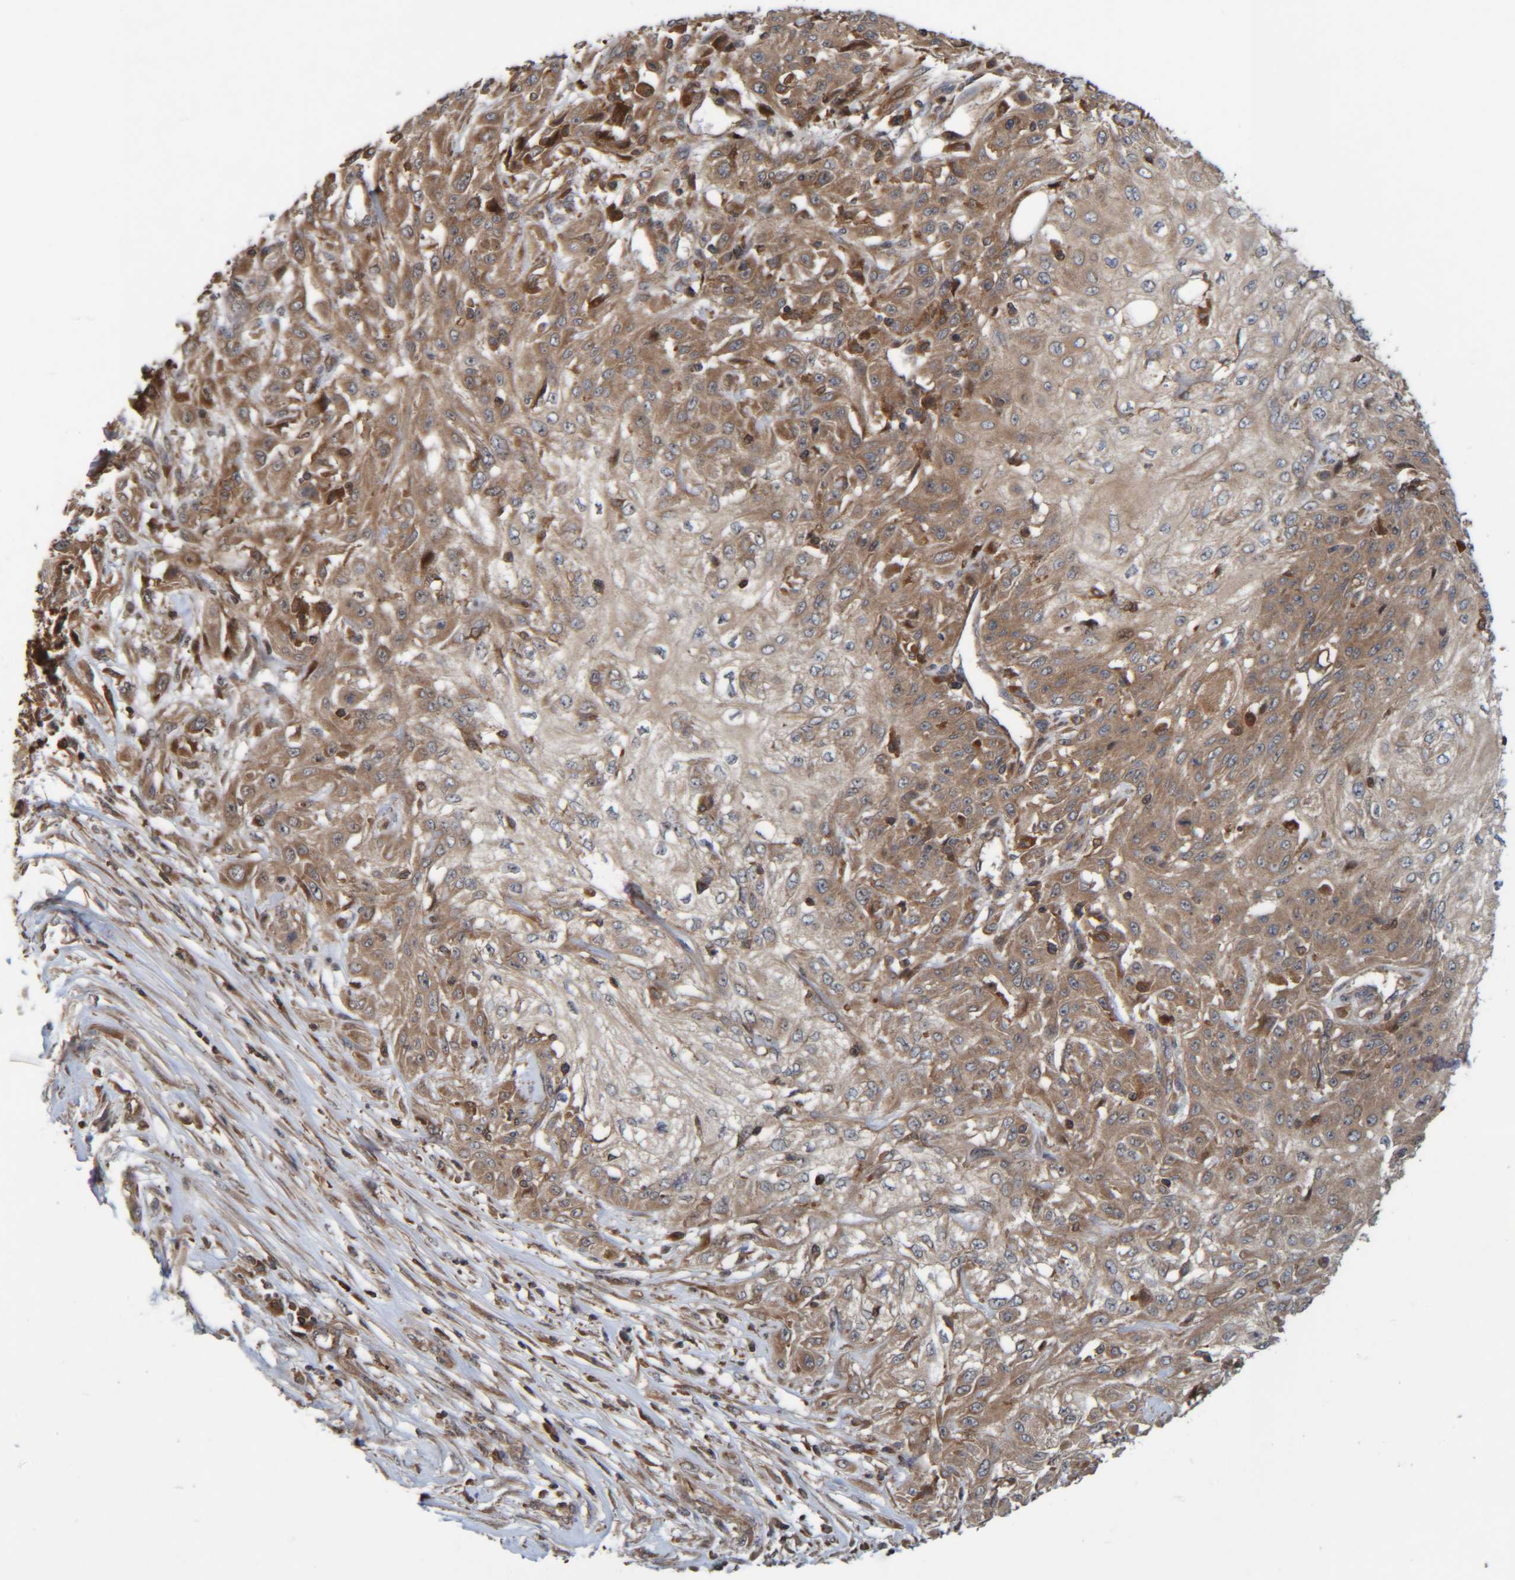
{"staining": {"intensity": "moderate", "quantity": ">75%", "location": "cytoplasmic/membranous"}, "tissue": "skin cancer", "cell_type": "Tumor cells", "image_type": "cancer", "snomed": [{"axis": "morphology", "description": "Squamous cell carcinoma, NOS"}, {"axis": "morphology", "description": "Squamous cell carcinoma, metastatic, NOS"}, {"axis": "topography", "description": "Skin"}, {"axis": "topography", "description": "Lymph node"}], "caption": "A medium amount of moderate cytoplasmic/membranous positivity is appreciated in about >75% of tumor cells in skin cancer tissue. The staining was performed using DAB (3,3'-diaminobenzidine) to visualize the protein expression in brown, while the nuclei were stained in blue with hematoxylin (Magnification: 20x).", "gene": "CCDC57", "patient": {"sex": "male", "age": 75}}